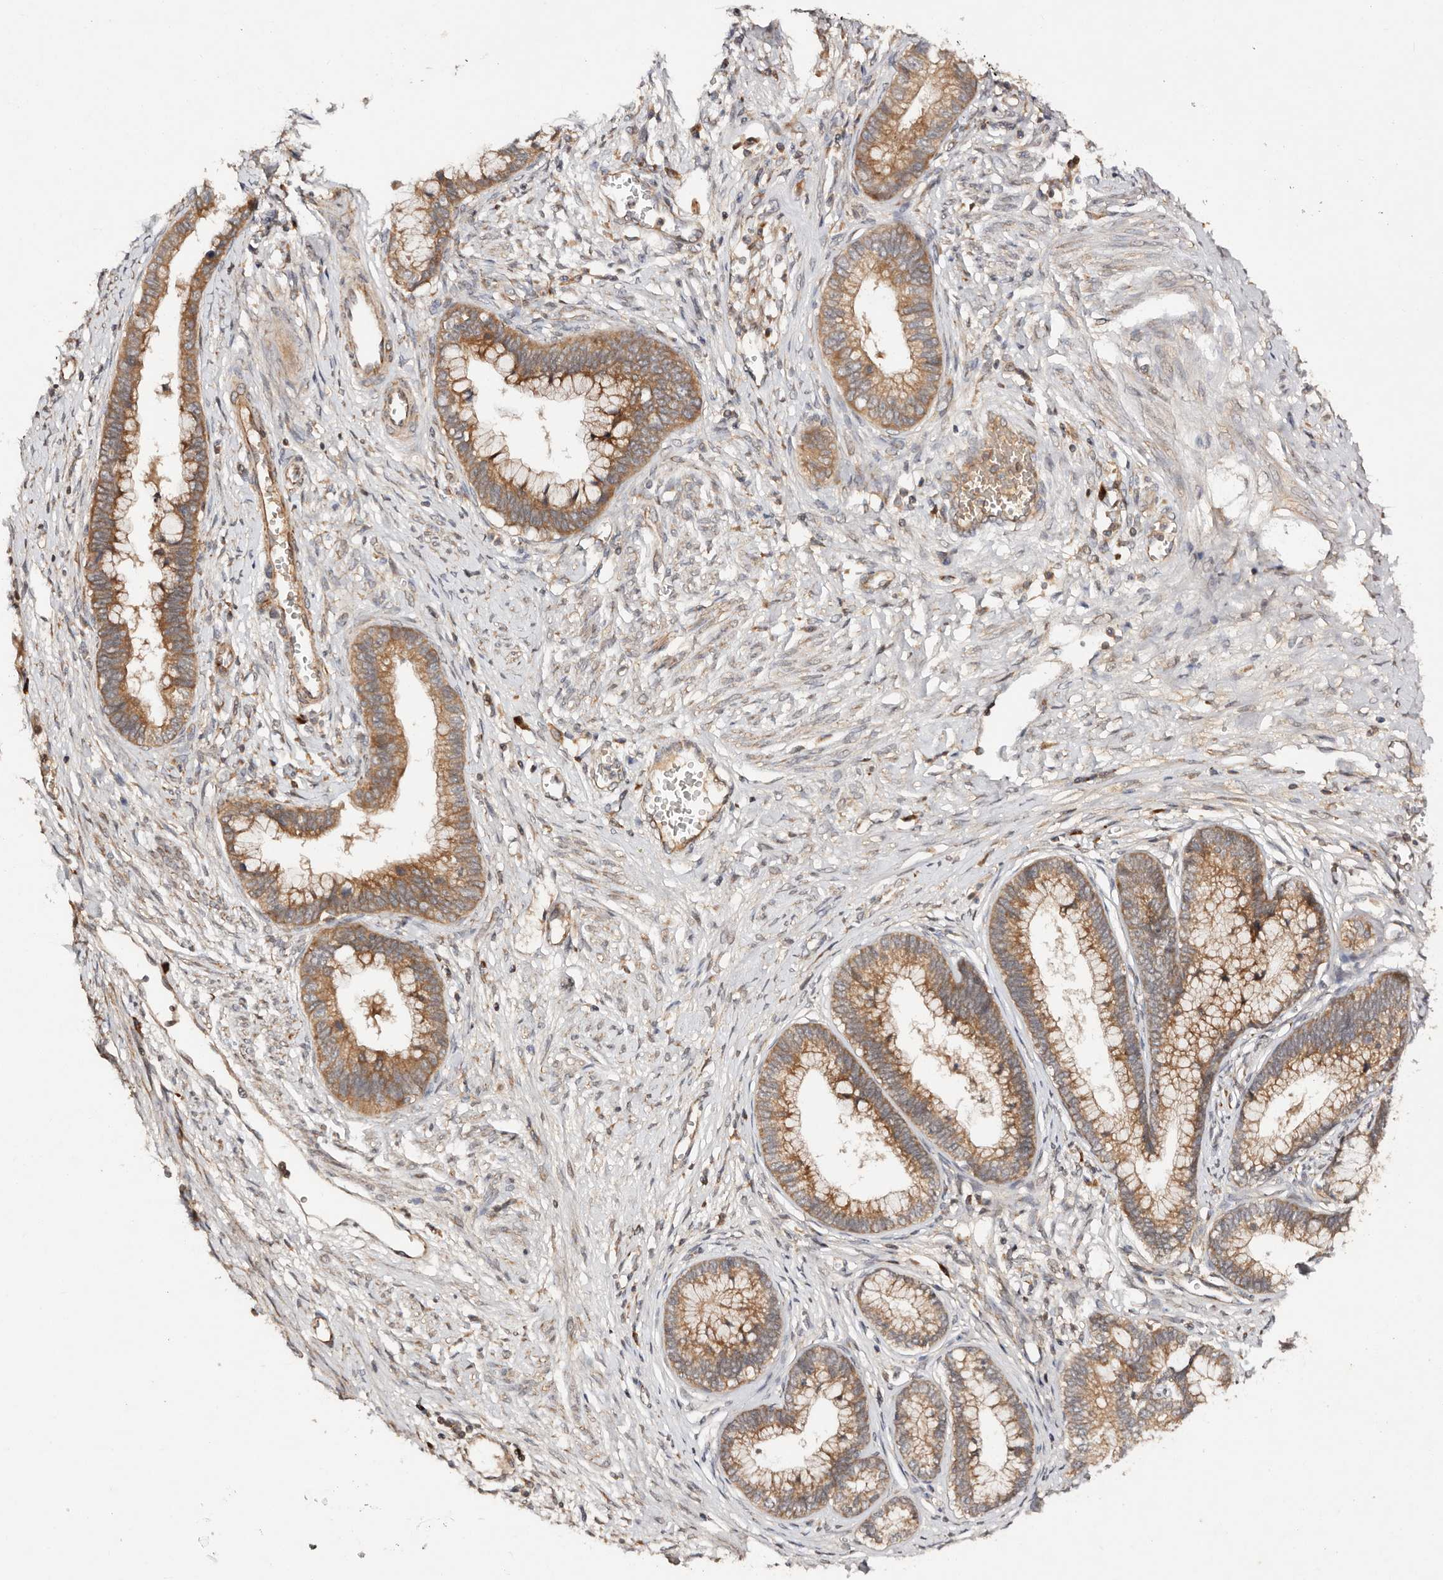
{"staining": {"intensity": "moderate", "quantity": ">75%", "location": "cytoplasmic/membranous"}, "tissue": "cervical cancer", "cell_type": "Tumor cells", "image_type": "cancer", "snomed": [{"axis": "morphology", "description": "Adenocarcinoma, NOS"}, {"axis": "topography", "description": "Cervix"}], "caption": "The image reveals a brown stain indicating the presence of a protein in the cytoplasmic/membranous of tumor cells in cervical cancer (adenocarcinoma).", "gene": "DENND11", "patient": {"sex": "female", "age": 44}}